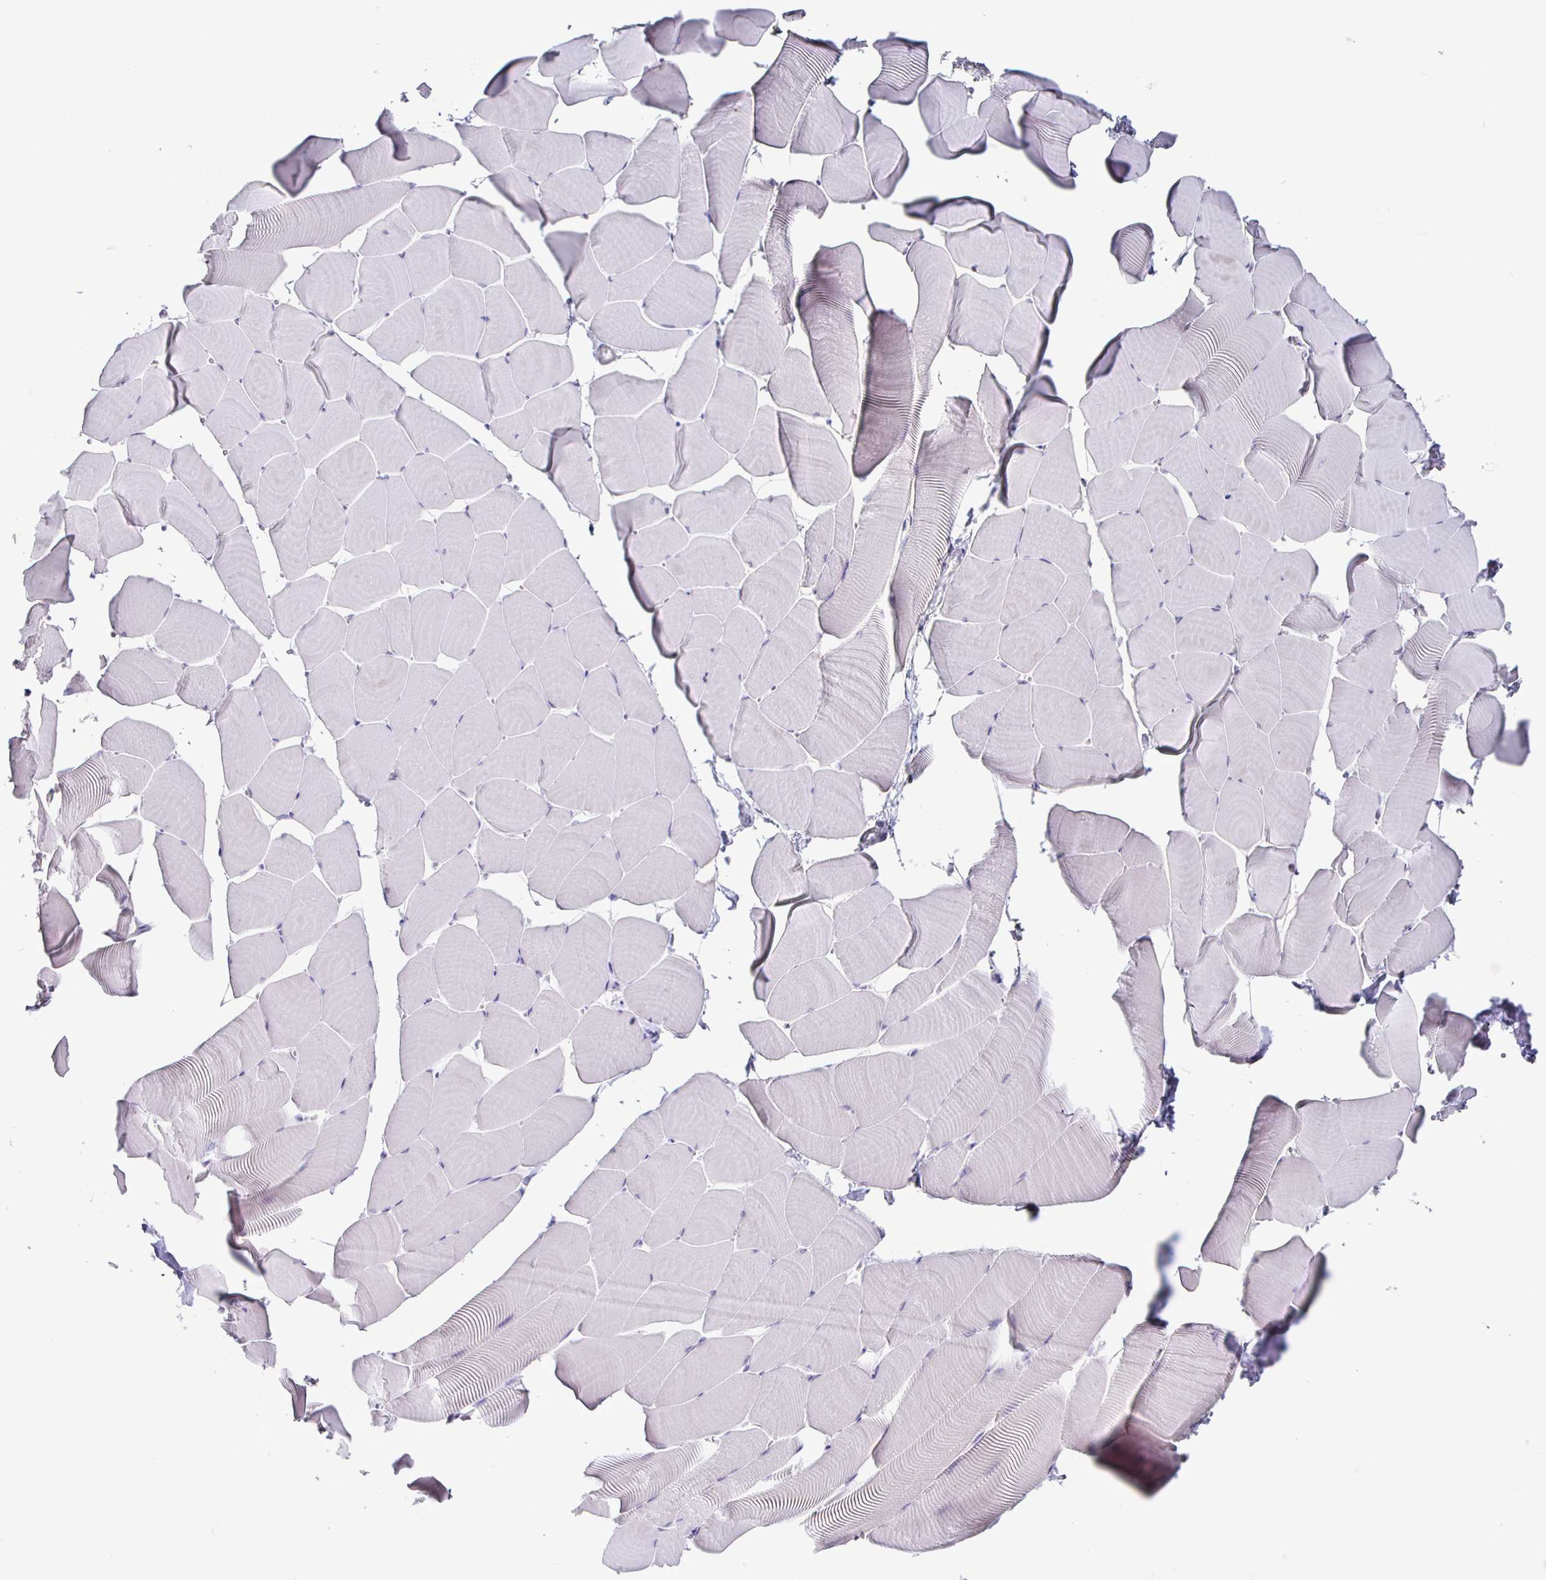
{"staining": {"intensity": "negative", "quantity": "none", "location": "none"}, "tissue": "skeletal muscle", "cell_type": "Myocytes", "image_type": "normal", "snomed": [{"axis": "morphology", "description": "Normal tissue, NOS"}, {"axis": "topography", "description": "Skeletal muscle"}], "caption": "Benign skeletal muscle was stained to show a protein in brown. There is no significant positivity in myocytes.", "gene": "RUNX2", "patient": {"sex": "male", "age": 25}}